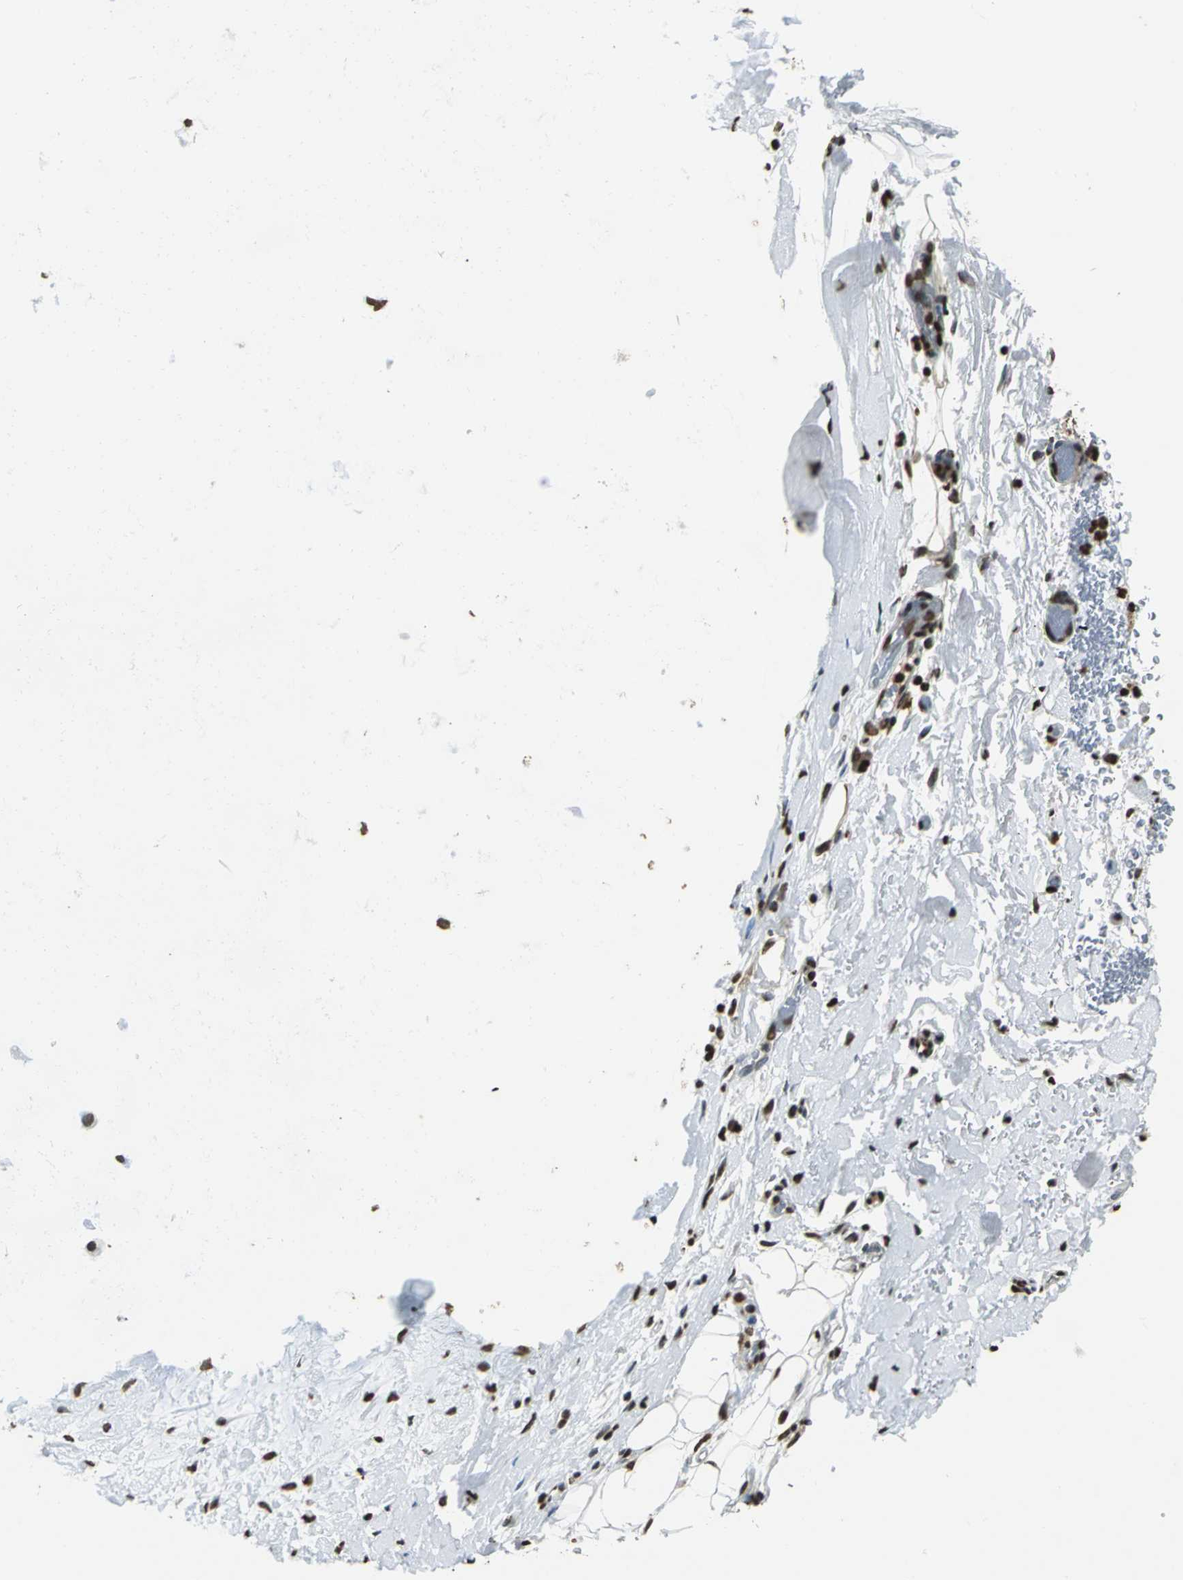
{"staining": {"intensity": "moderate", "quantity": ">75%", "location": "nuclear"}, "tissue": "adipose tissue", "cell_type": "Adipocytes", "image_type": "normal", "snomed": [{"axis": "morphology", "description": "Normal tissue, NOS"}, {"axis": "topography", "description": "Cartilage tissue"}, {"axis": "topography", "description": "Bronchus"}], "caption": "This micrograph displays immunohistochemistry staining of benign human adipose tissue, with medium moderate nuclear staining in approximately >75% of adipocytes.", "gene": "MCM4", "patient": {"sex": "female", "age": 73}}